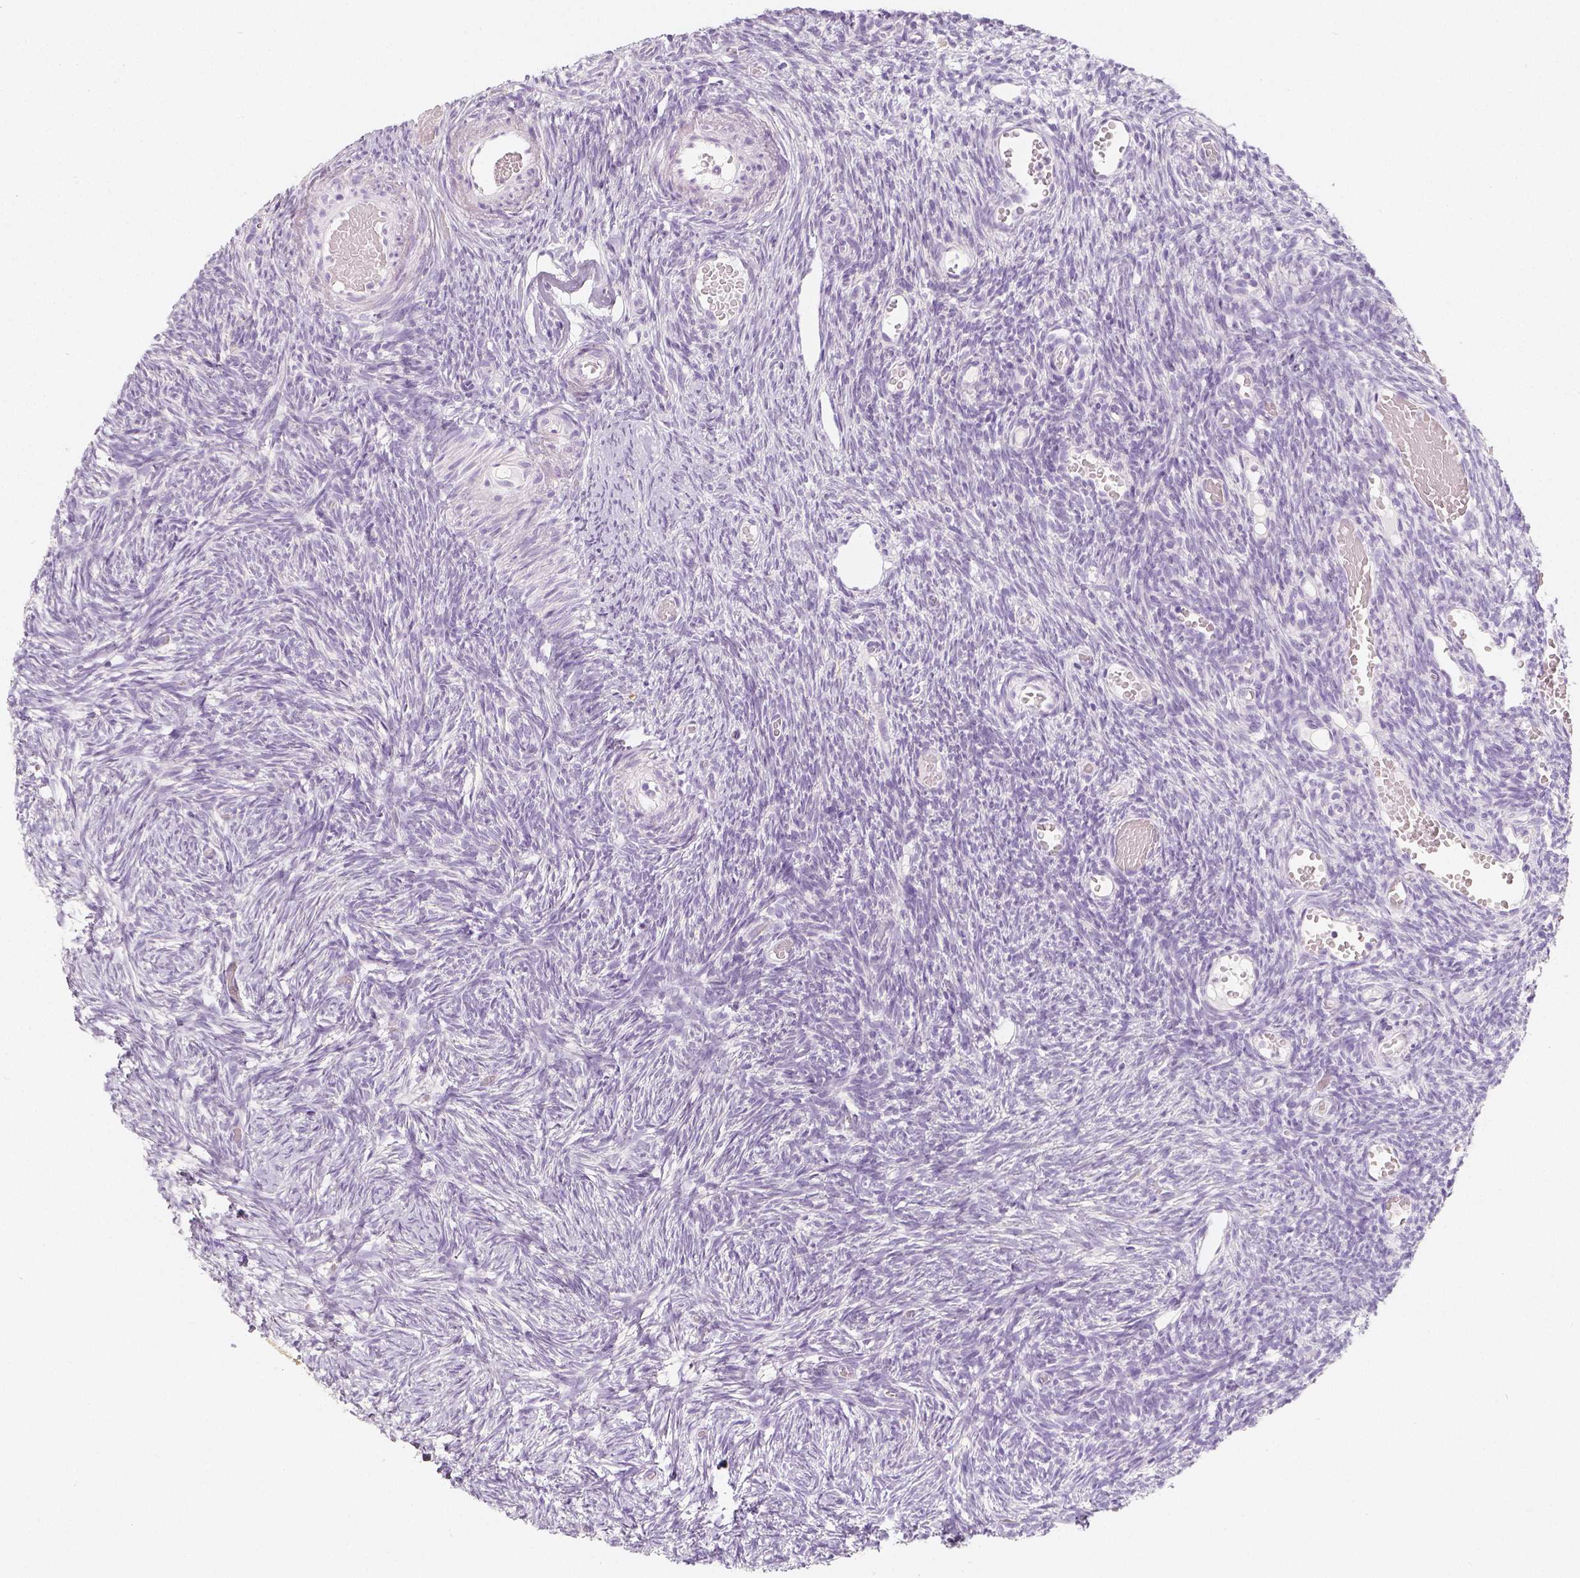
{"staining": {"intensity": "negative", "quantity": "none", "location": "none"}, "tissue": "ovary", "cell_type": "Ovarian stroma cells", "image_type": "normal", "snomed": [{"axis": "morphology", "description": "Normal tissue, NOS"}, {"axis": "topography", "description": "Ovary"}], "caption": "This is an IHC histopathology image of benign human ovary. There is no staining in ovarian stroma cells.", "gene": "NECAB2", "patient": {"sex": "female", "age": 39}}